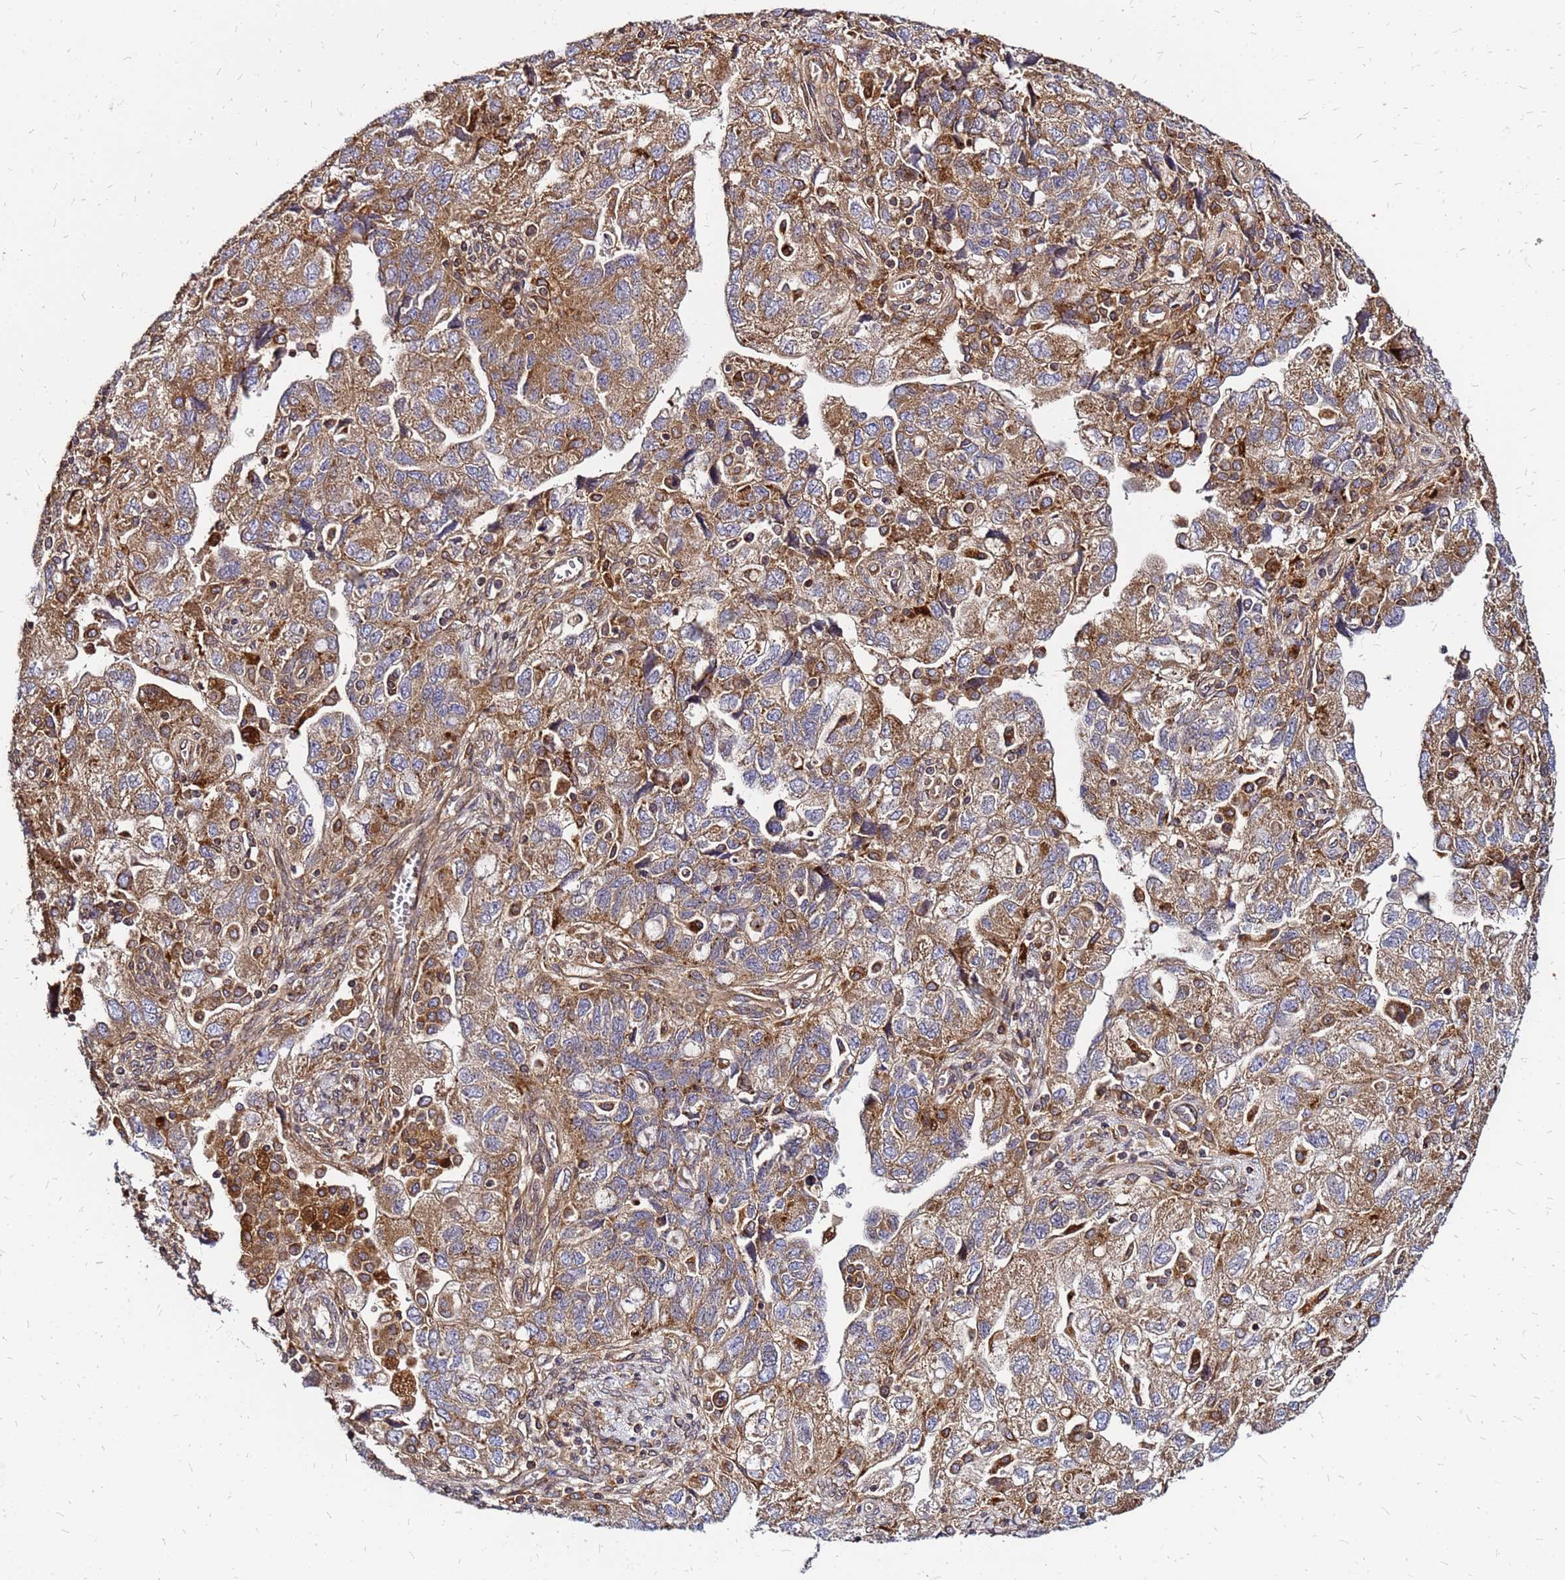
{"staining": {"intensity": "moderate", "quantity": ">75%", "location": "cytoplasmic/membranous"}, "tissue": "ovarian cancer", "cell_type": "Tumor cells", "image_type": "cancer", "snomed": [{"axis": "morphology", "description": "Carcinoma, NOS"}, {"axis": "morphology", "description": "Cystadenocarcinoma, serous, NOS"}, {"axis": "topography", "description": "Ovary"}], "caption": "High-magnification brightfield microscopy of ovarian serous cystadenocarcinoma stained with DAB (brown) and counterstained with hematoxylin (blue). tumor cells exhibit moderate cytoplasmic/membranous positivity is appreciated in approximately>75% of cells.", "gene": "CYBC1", "patient": {"sex": "female", "age": 69}}